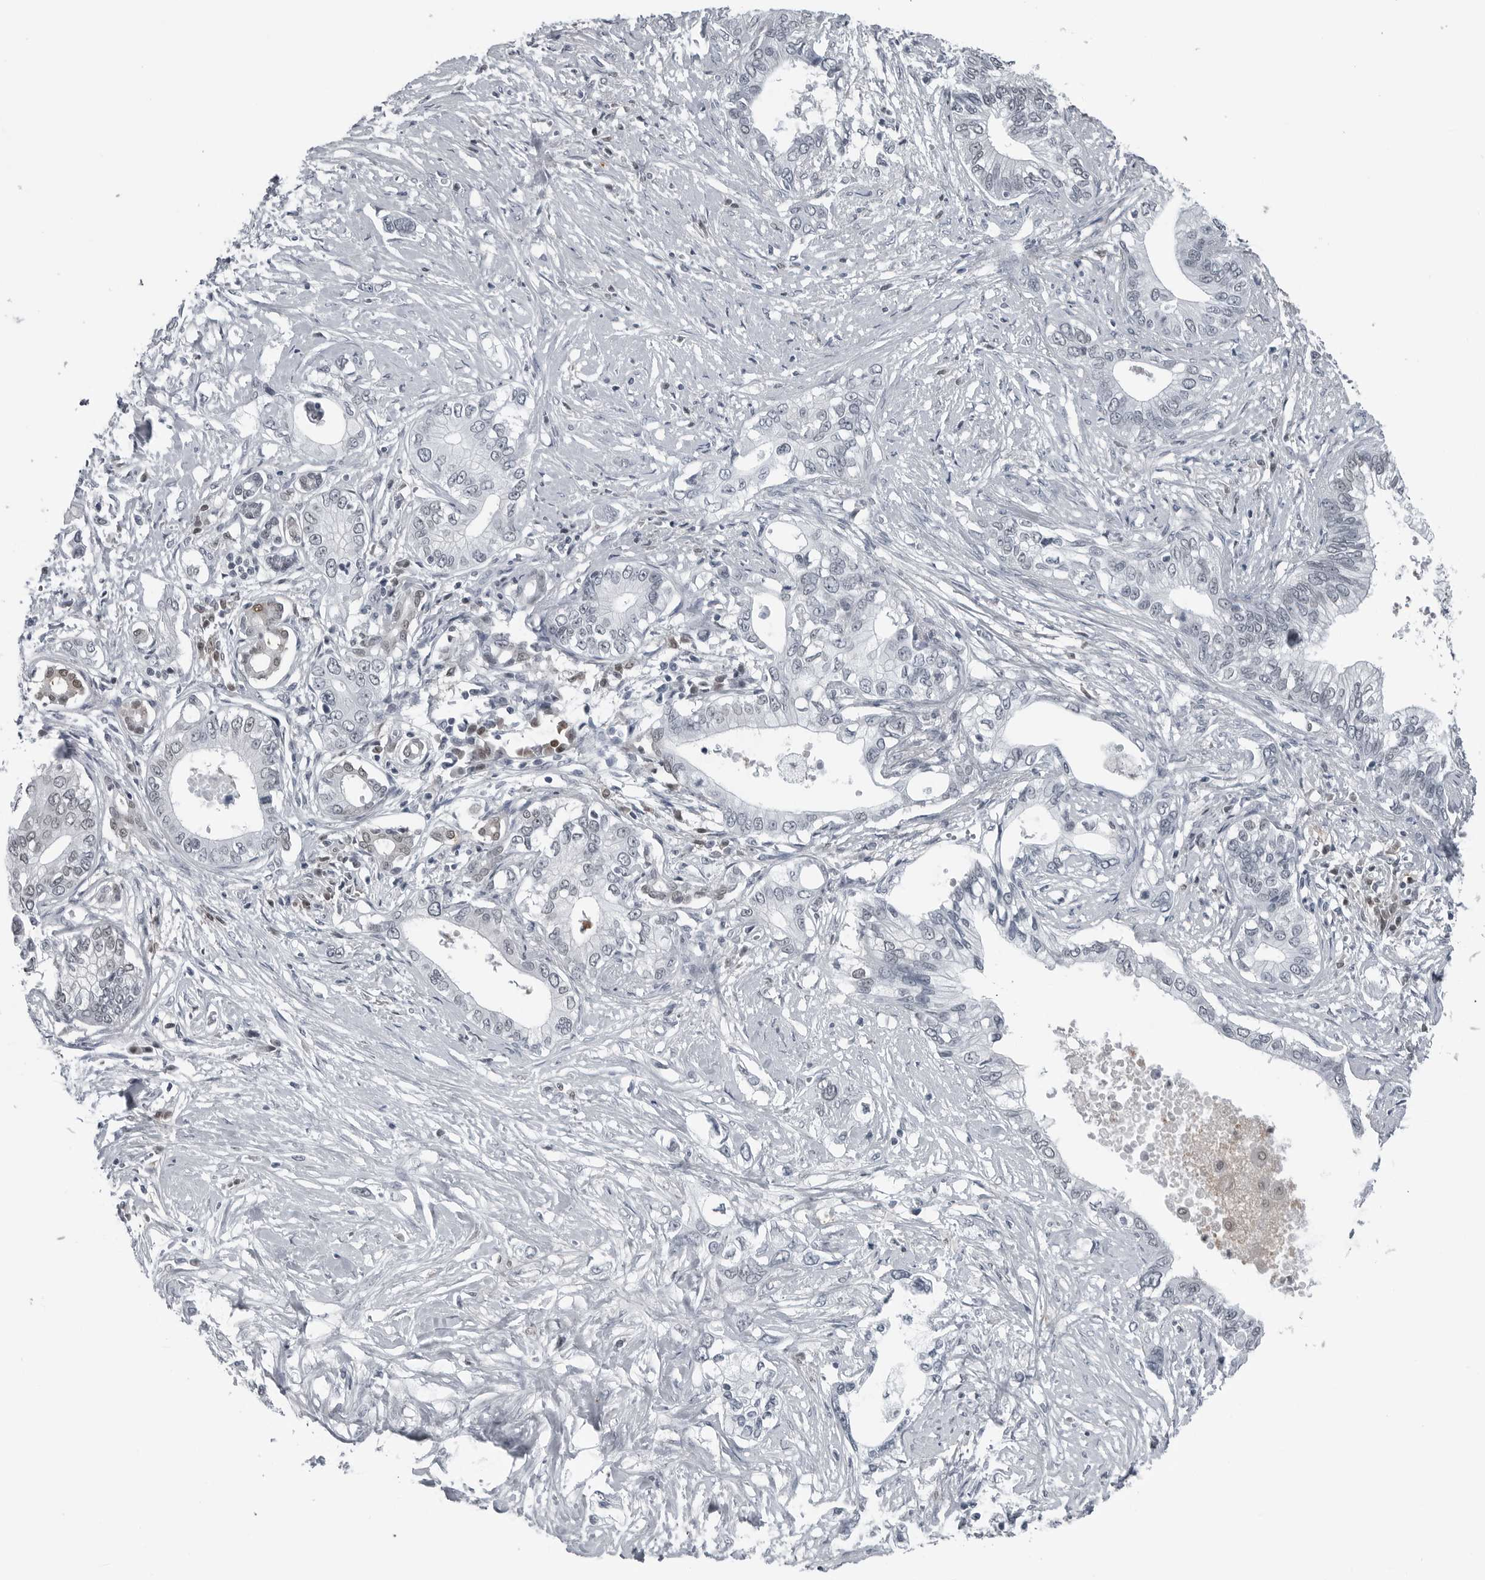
{"staining": {"intensity": "weak", "quantity": "<25%", "location": "nuclear"}, "tissue": "pancreatic cancer", "cell_type": "Tumor cells", "image_type": "cancer", "snomed": [{"axis": "morphology", "description": "Normal tissue, NOS"}, {"axis": "morphology", "description": "Adenocarcinoma, NOS"}, {"axis": "topography", "description": "Pancreas"}, {"axis": "topography", "description": "Peripheral nerve tissue"}], "caption": "Immunohistochemistry of human pancreatic adenocarcinoma demonstrates no expression in tumor cells. (DAB immunohistochemistry (IHC), high magnification).", "gene": "AKR1A1", "patient": {"sex": "male", "age": 59}}